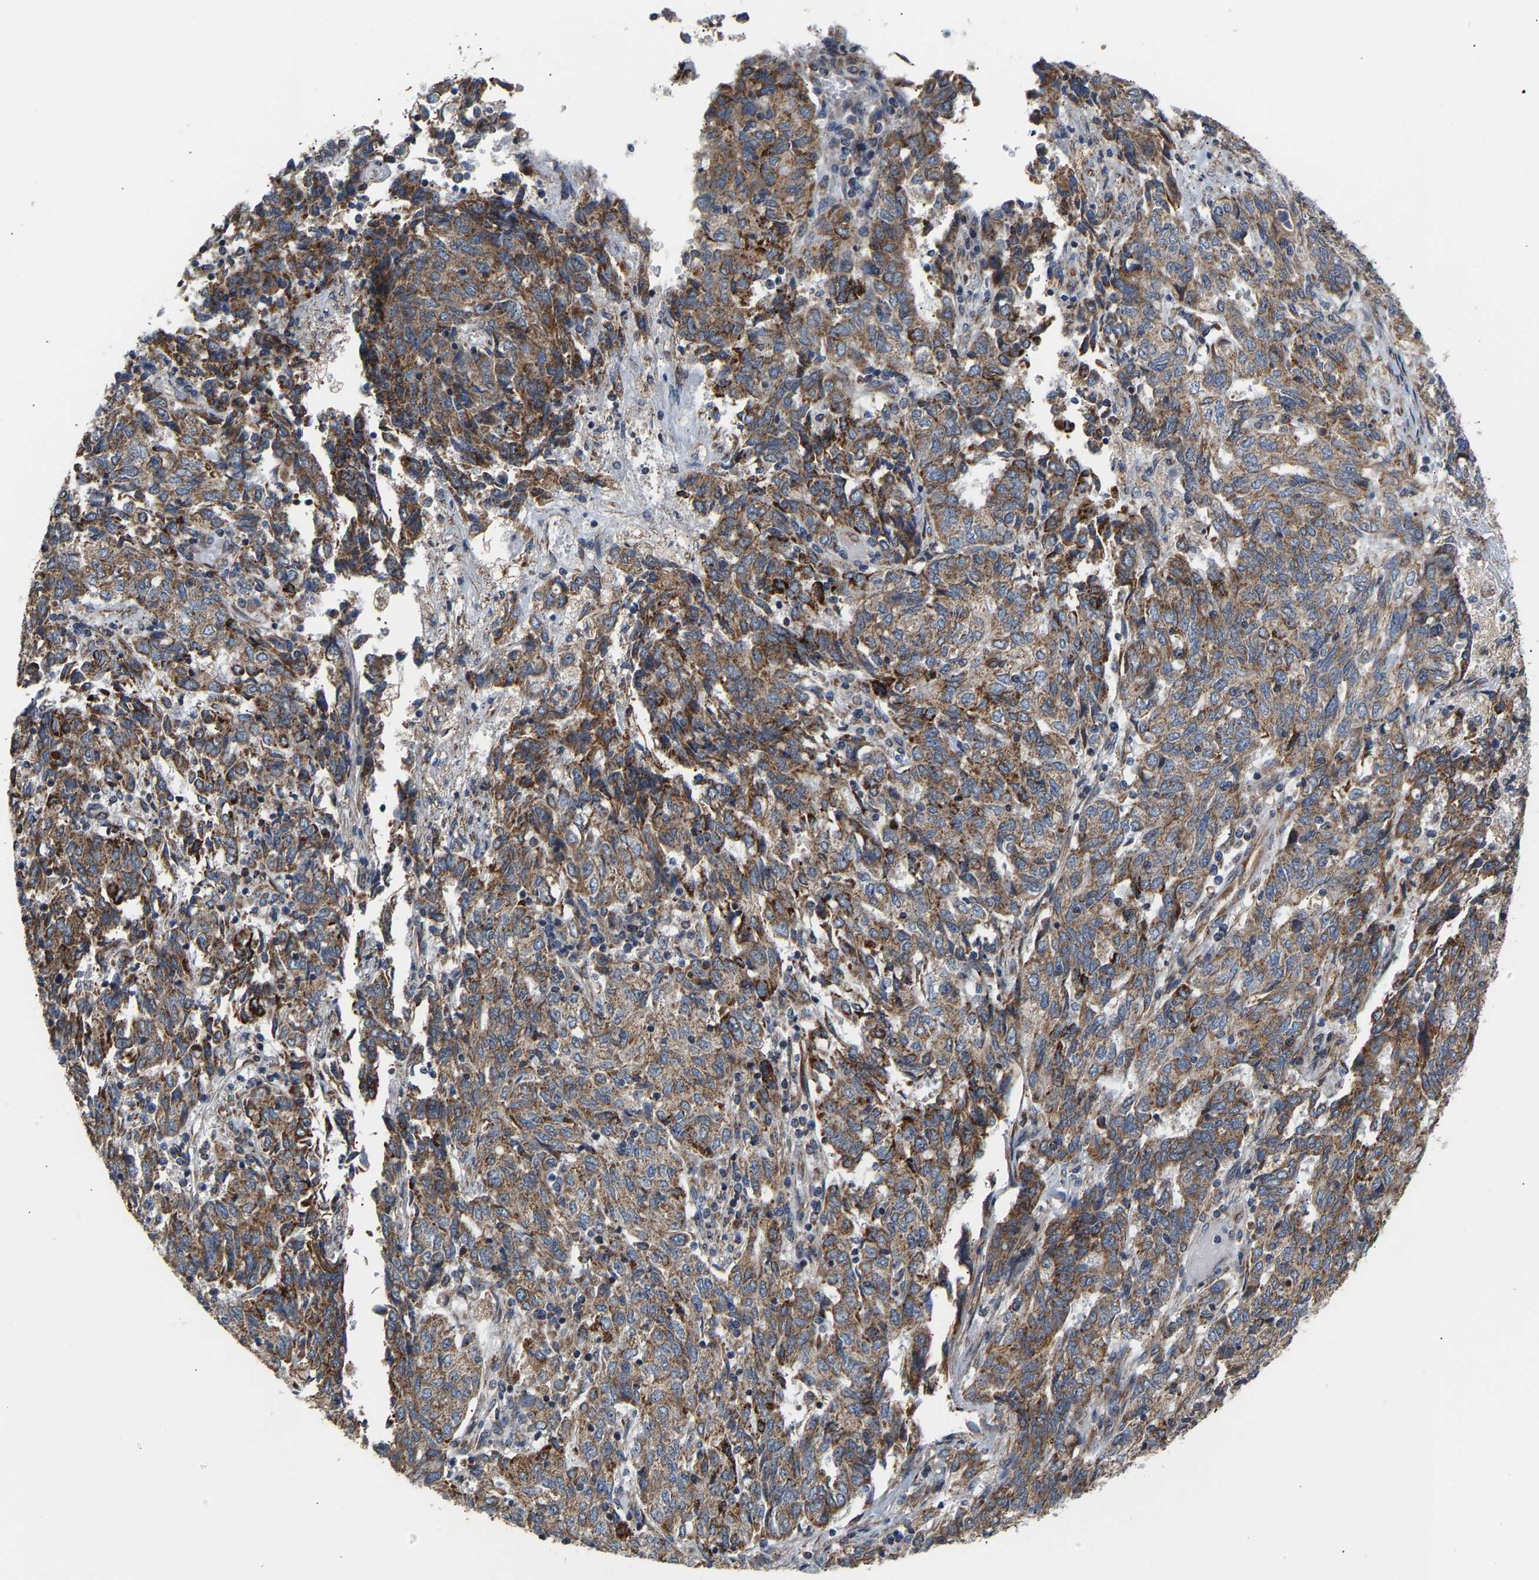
{"staining": {"intensity": "moderate", "quantity": ">75%", "location": "cytoplasmic/membranous"}, "tissue": "endometrial cancer", "cell_type": "Tumor cells", "image_type": "cancer", "snomed": [{"axis": "morphology", "description": "Adenocarcinoma, NOS"}, {"axis": "topography", "description": "Endometrium"}], "caption": "Immunohistochemistry staining of endometrial adenocarcinoma, which shows medium levels of moderate cytoplasmic/membranous expression in about >75% of tumor cells indicating moderate cytoplasmic/membranous protein expression. The staining was performed using DAB (brown) for protein detection and nuclei were counterstained in hematoxylin (blue).", "gene": "TMEM168", "patient": {"sex": "female", "age": 80}}